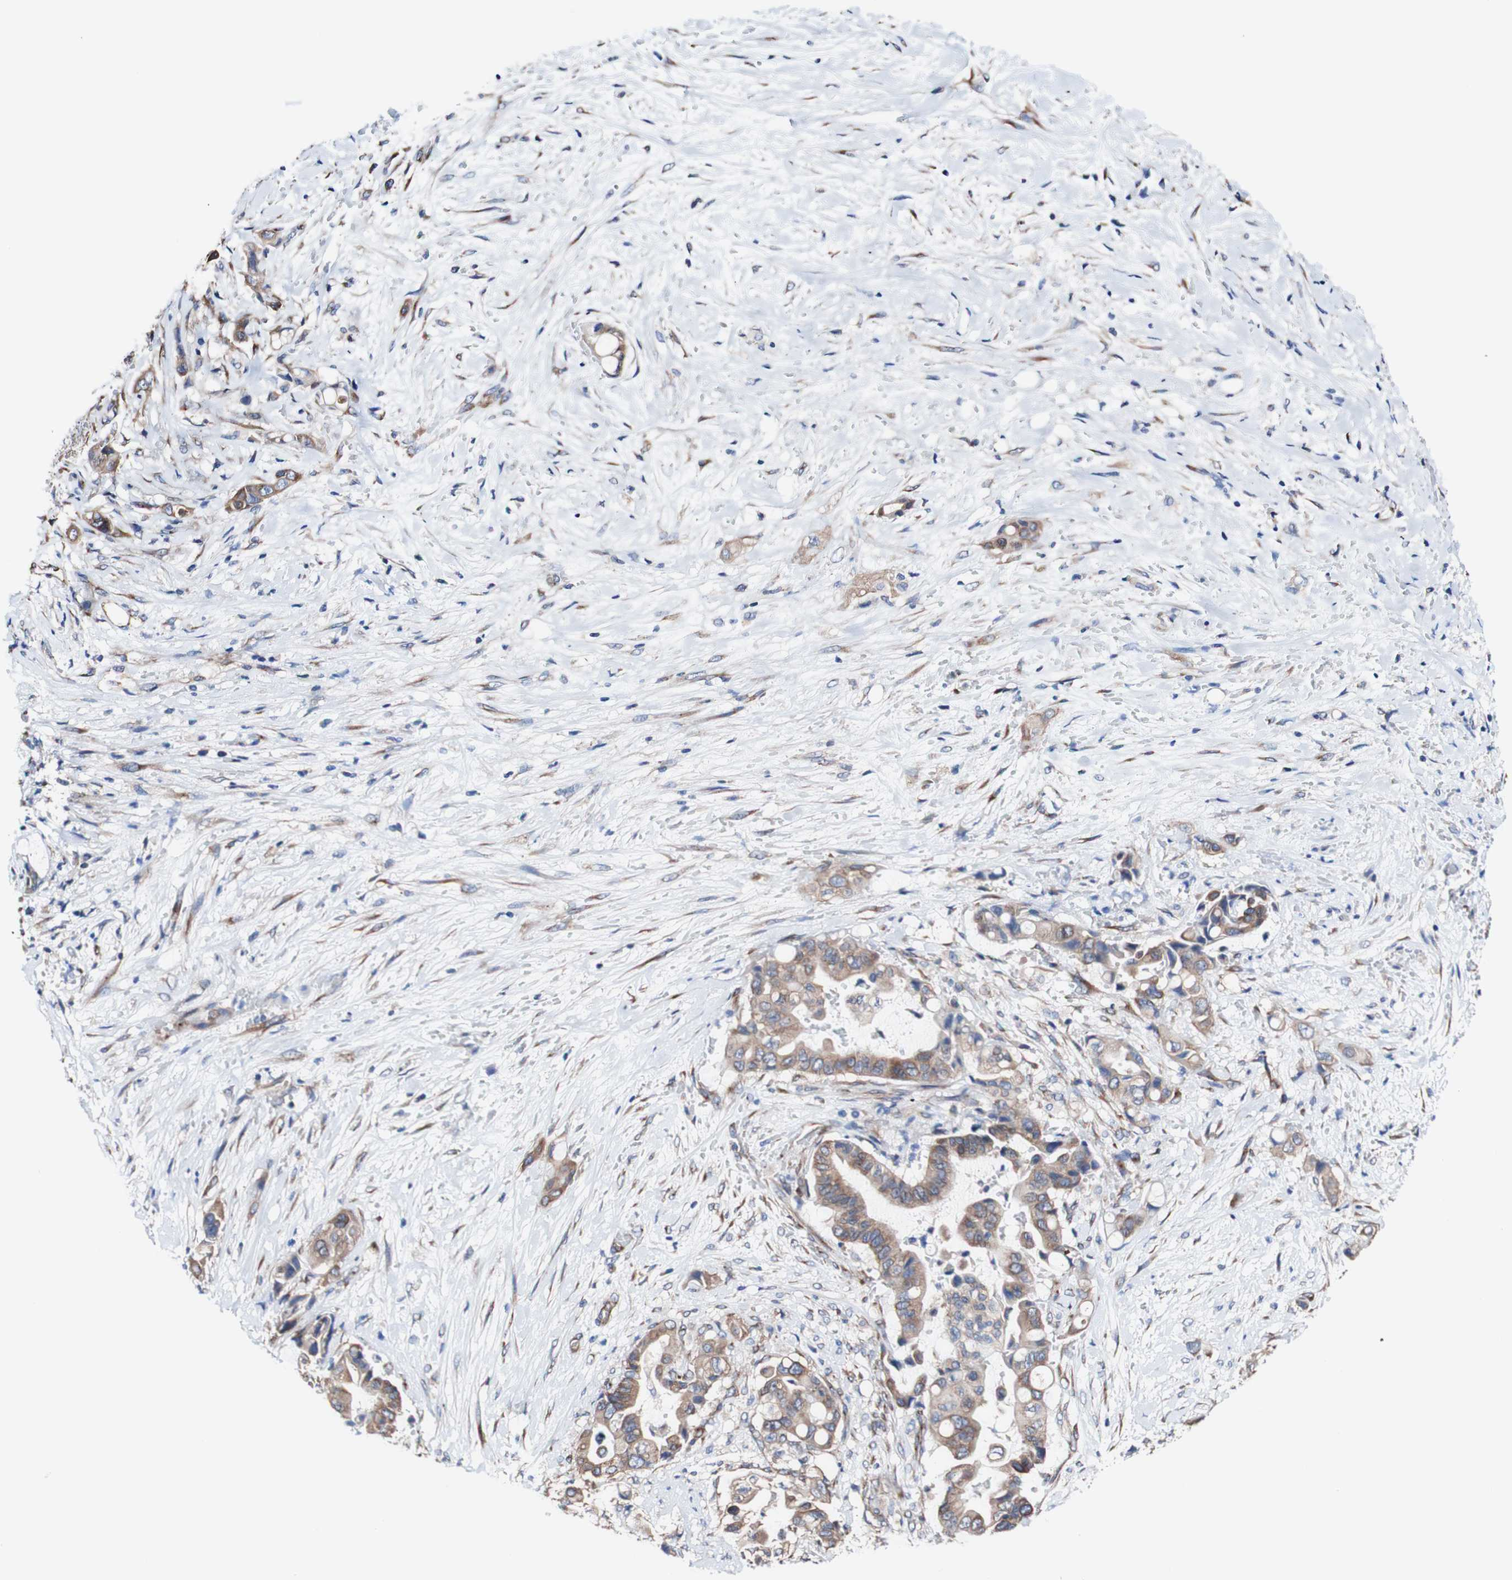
{"staining": {"intensity": "moderate", "quantity": ">75%", "location": "cytoplasmic/membranous"}, "tissue": "liver cancer", "cell_type": "Tumor cells", "image_type": "cancer", "snomed": [{"axis": "morphology", "description": "Cholangiocarcinoma"}, {"axis": "topography", "description": "Liver"}], "caption": "The micrograph reveals staining of cholangiocarcinoma (liver), revealing moderate cytoplasmic/membranous protein positivity (brown color) within tumor cells.", "gene": "LRIG3", "patient": {"sex": "female", "age": 61}}